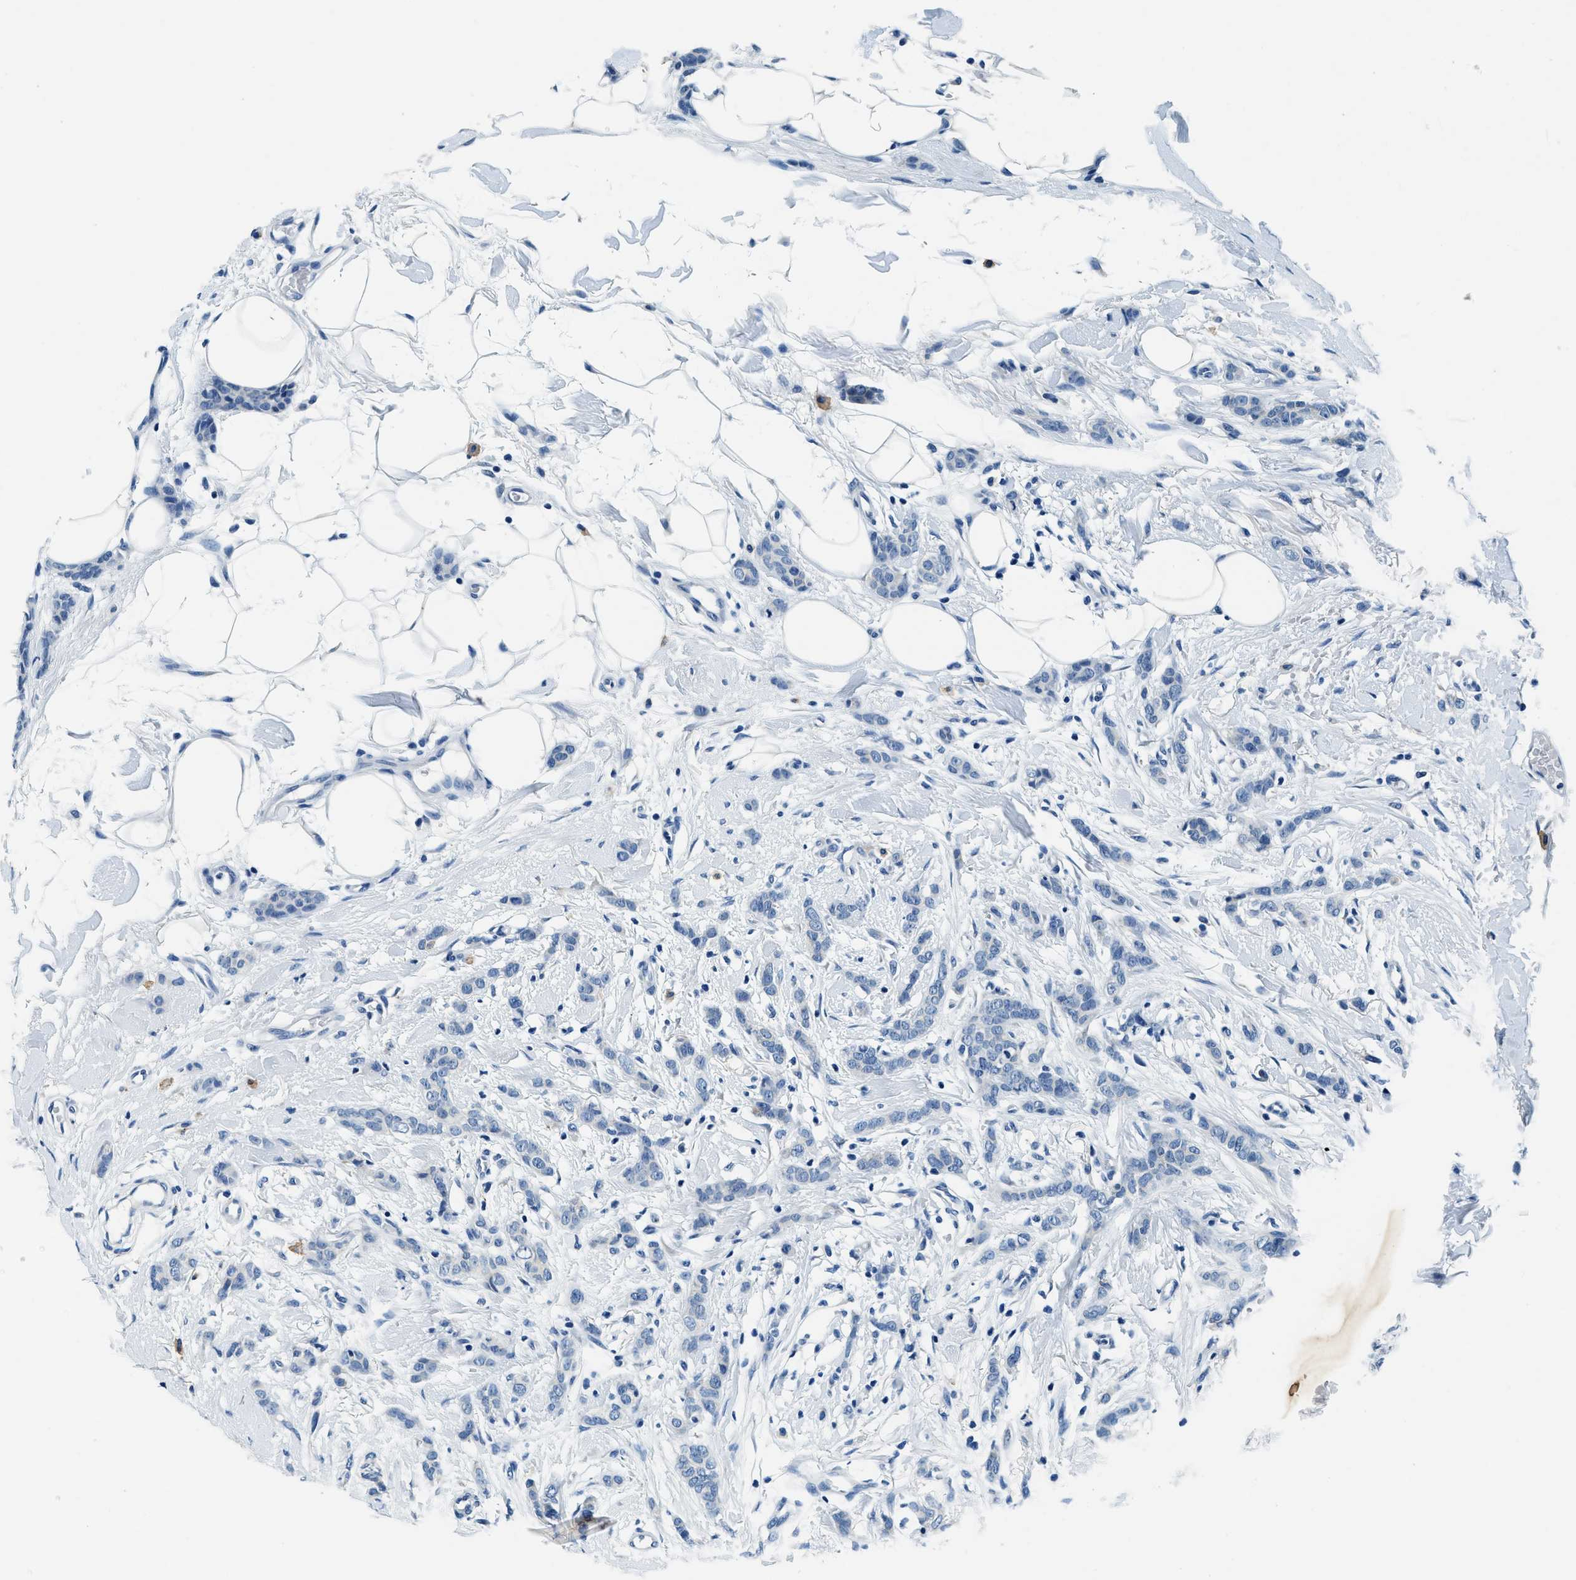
{"staining": {"intensity": "negative", "quantity": "none", "location": "none"}, "tissue": "breast cancer", "cell_type": "Tumor cells", "image_type": "cancer", "snomed": [{"axis": "morphology", "description": "Lobular carcinoma"}, {"axis": "topography", "description": "Skin"}, {"axis": "topography", "description": "Breast"}], "caption": "IHC image of neoplastic tissue: lobular carcinoma (breast) stained with DAB (3,3'-diaminobenzidine) exhibits no significant protein staining in tumor cells.", "gene": "UBAC2", "patient": {"sex": "female", "age": 46}}